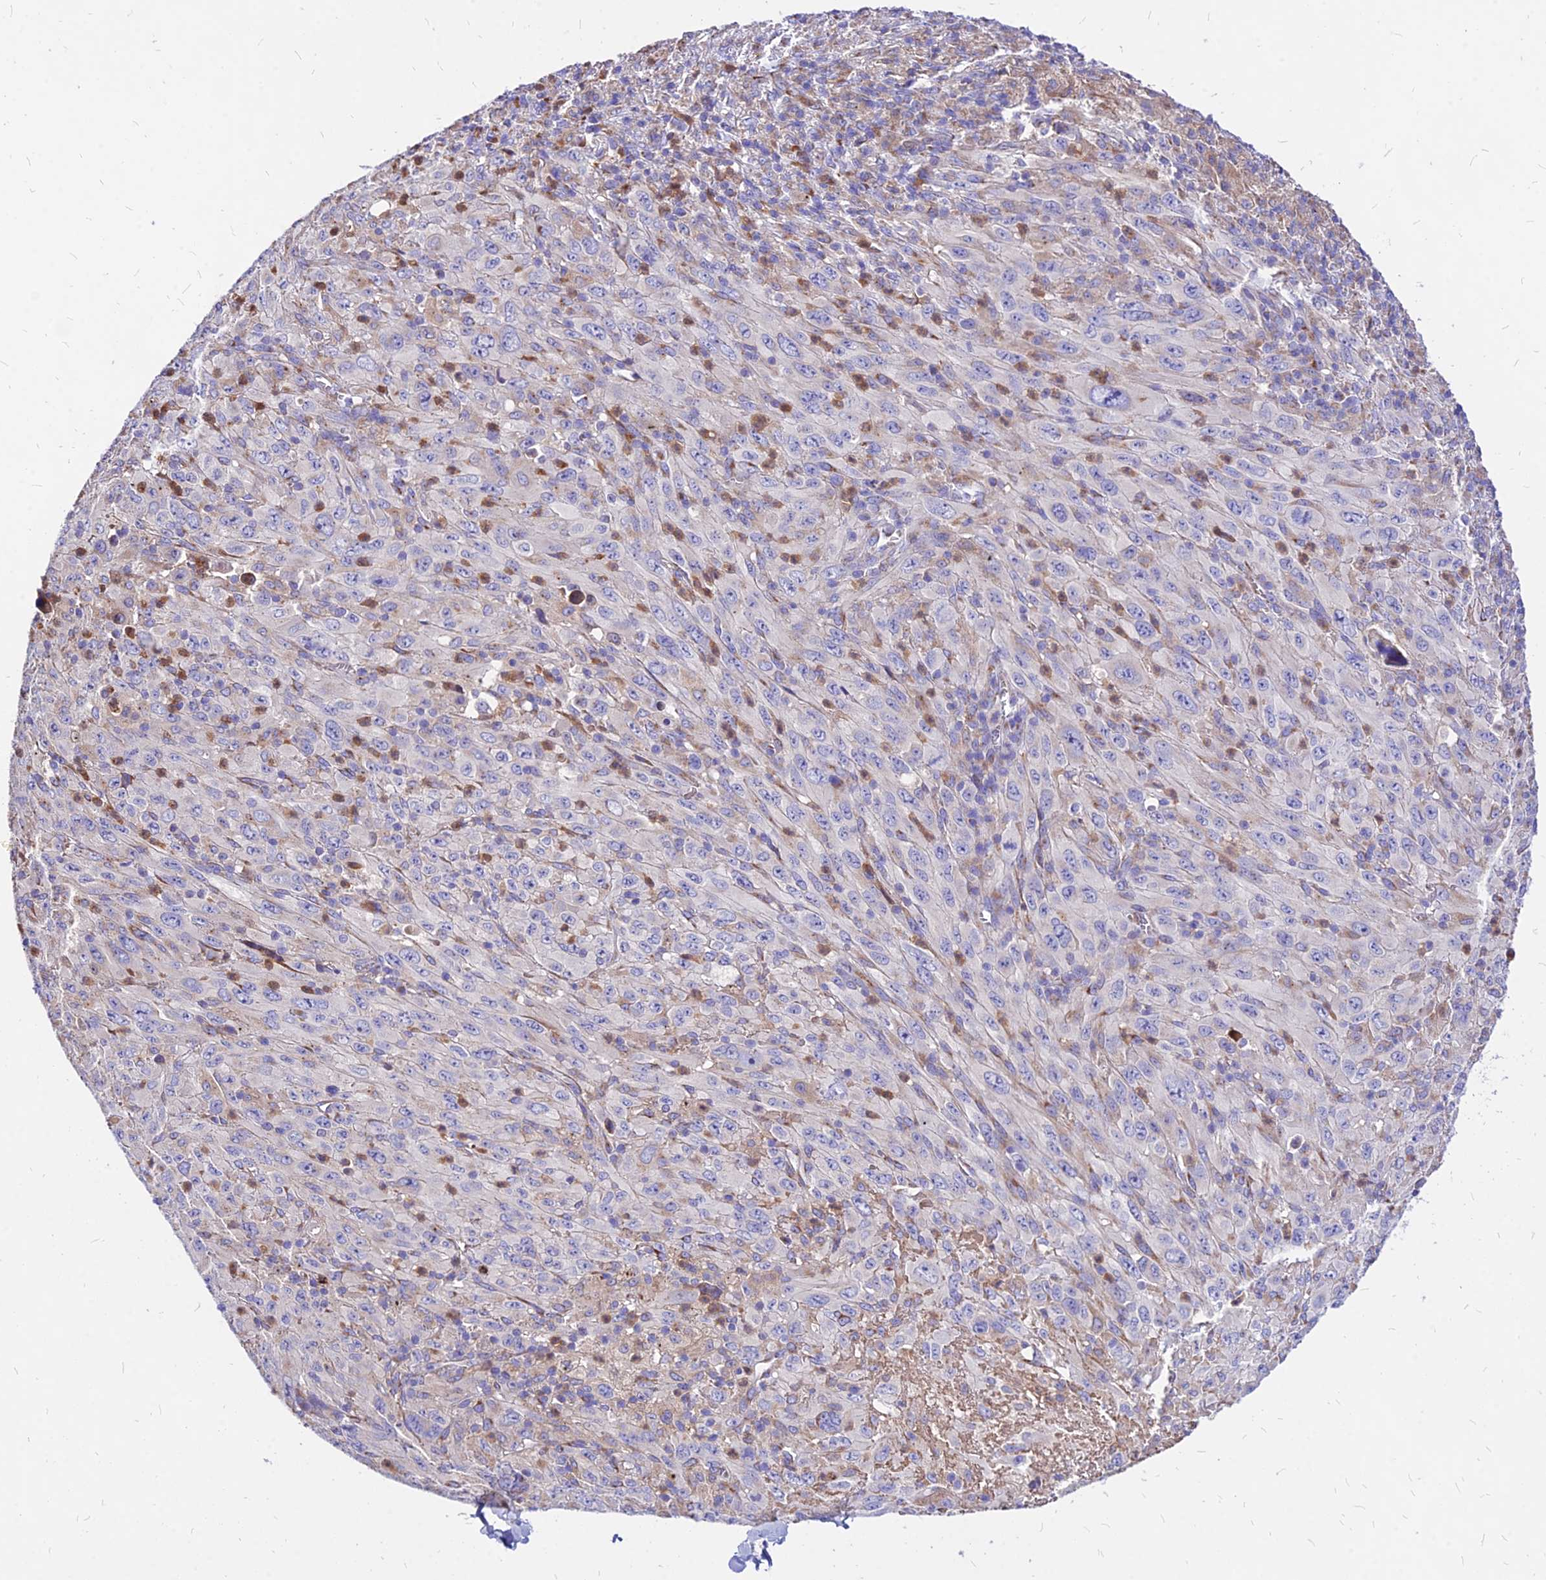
{"staining": {"intensity": "weak", "quantity": "<25%", "location": "cytoplasmic/membranous"}, "tissue": "melanoma", "cell_type": "Tumor cells", "image_type": "cancer", "snomed": [{"axis": "morphology", "description": "Malignant melanoma, Metastatic site"}, {"axis": "topography", "description": "Skin"}], "caption": "Human malignant melanoma (metastatic site) stained for a protein using immunohistochemistry reveals no staining in tumor cells.", "gene": "MRPL3", "patient": {"sex": "female", "age": 56}}